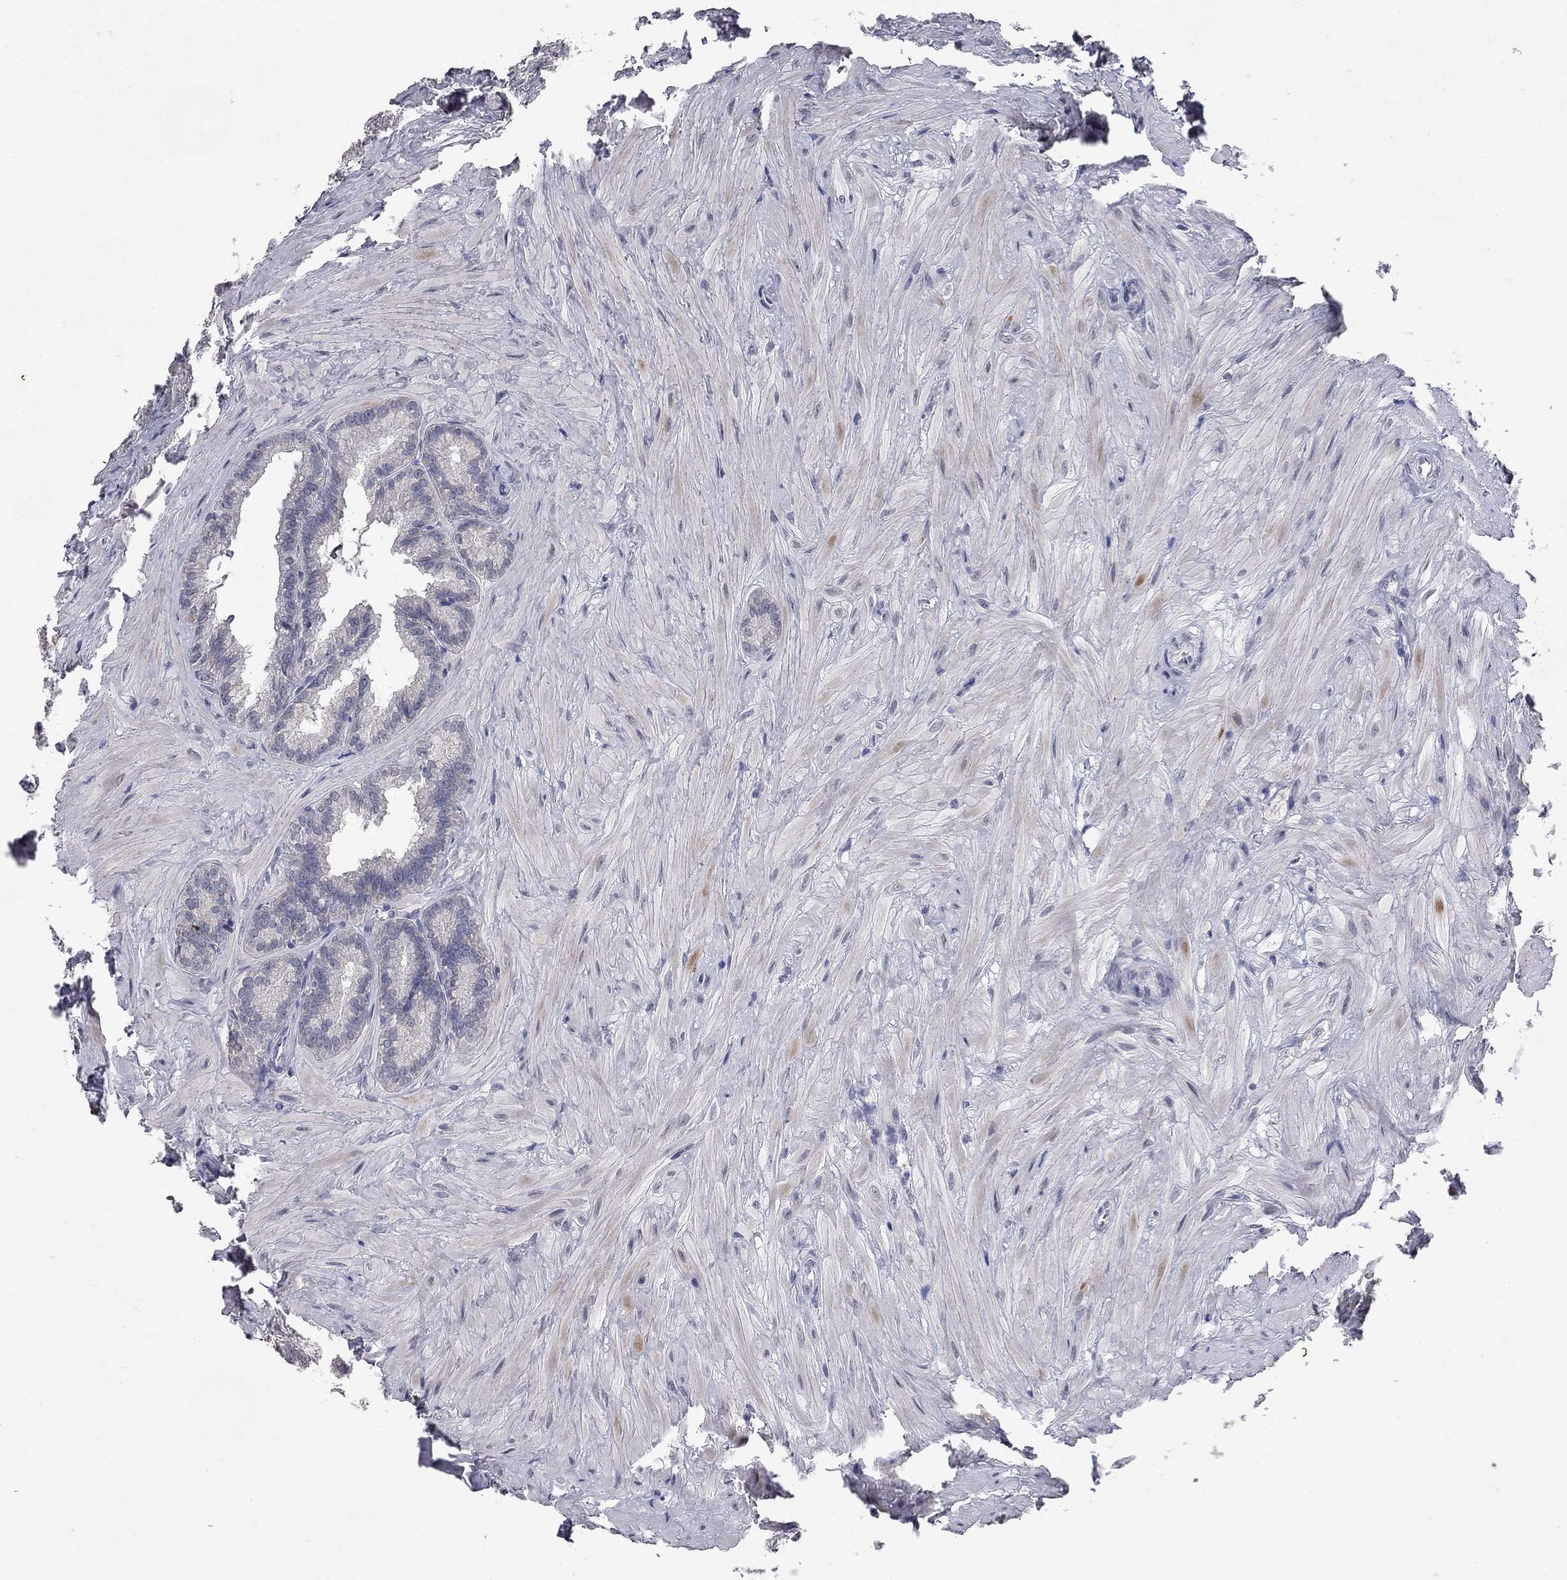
{"staining": {"intensity": "negative", "quantity": "none", "location": "none"}, "tissue": "seminal vesicle", "cell_type": "Glandular cells", "image_type": "normal", "snomed": [{"axis": "morphology", "description": "Normal tissue, NOS"}, {"axis": "topography", "description": "Seminal veicle"}], "caption": "Immunohistochemical staining of normal seminal vesicle shows no significant staining in glandular cells.", "gene": "NOS2", "patient": {"sex": "male", "age": 37}}